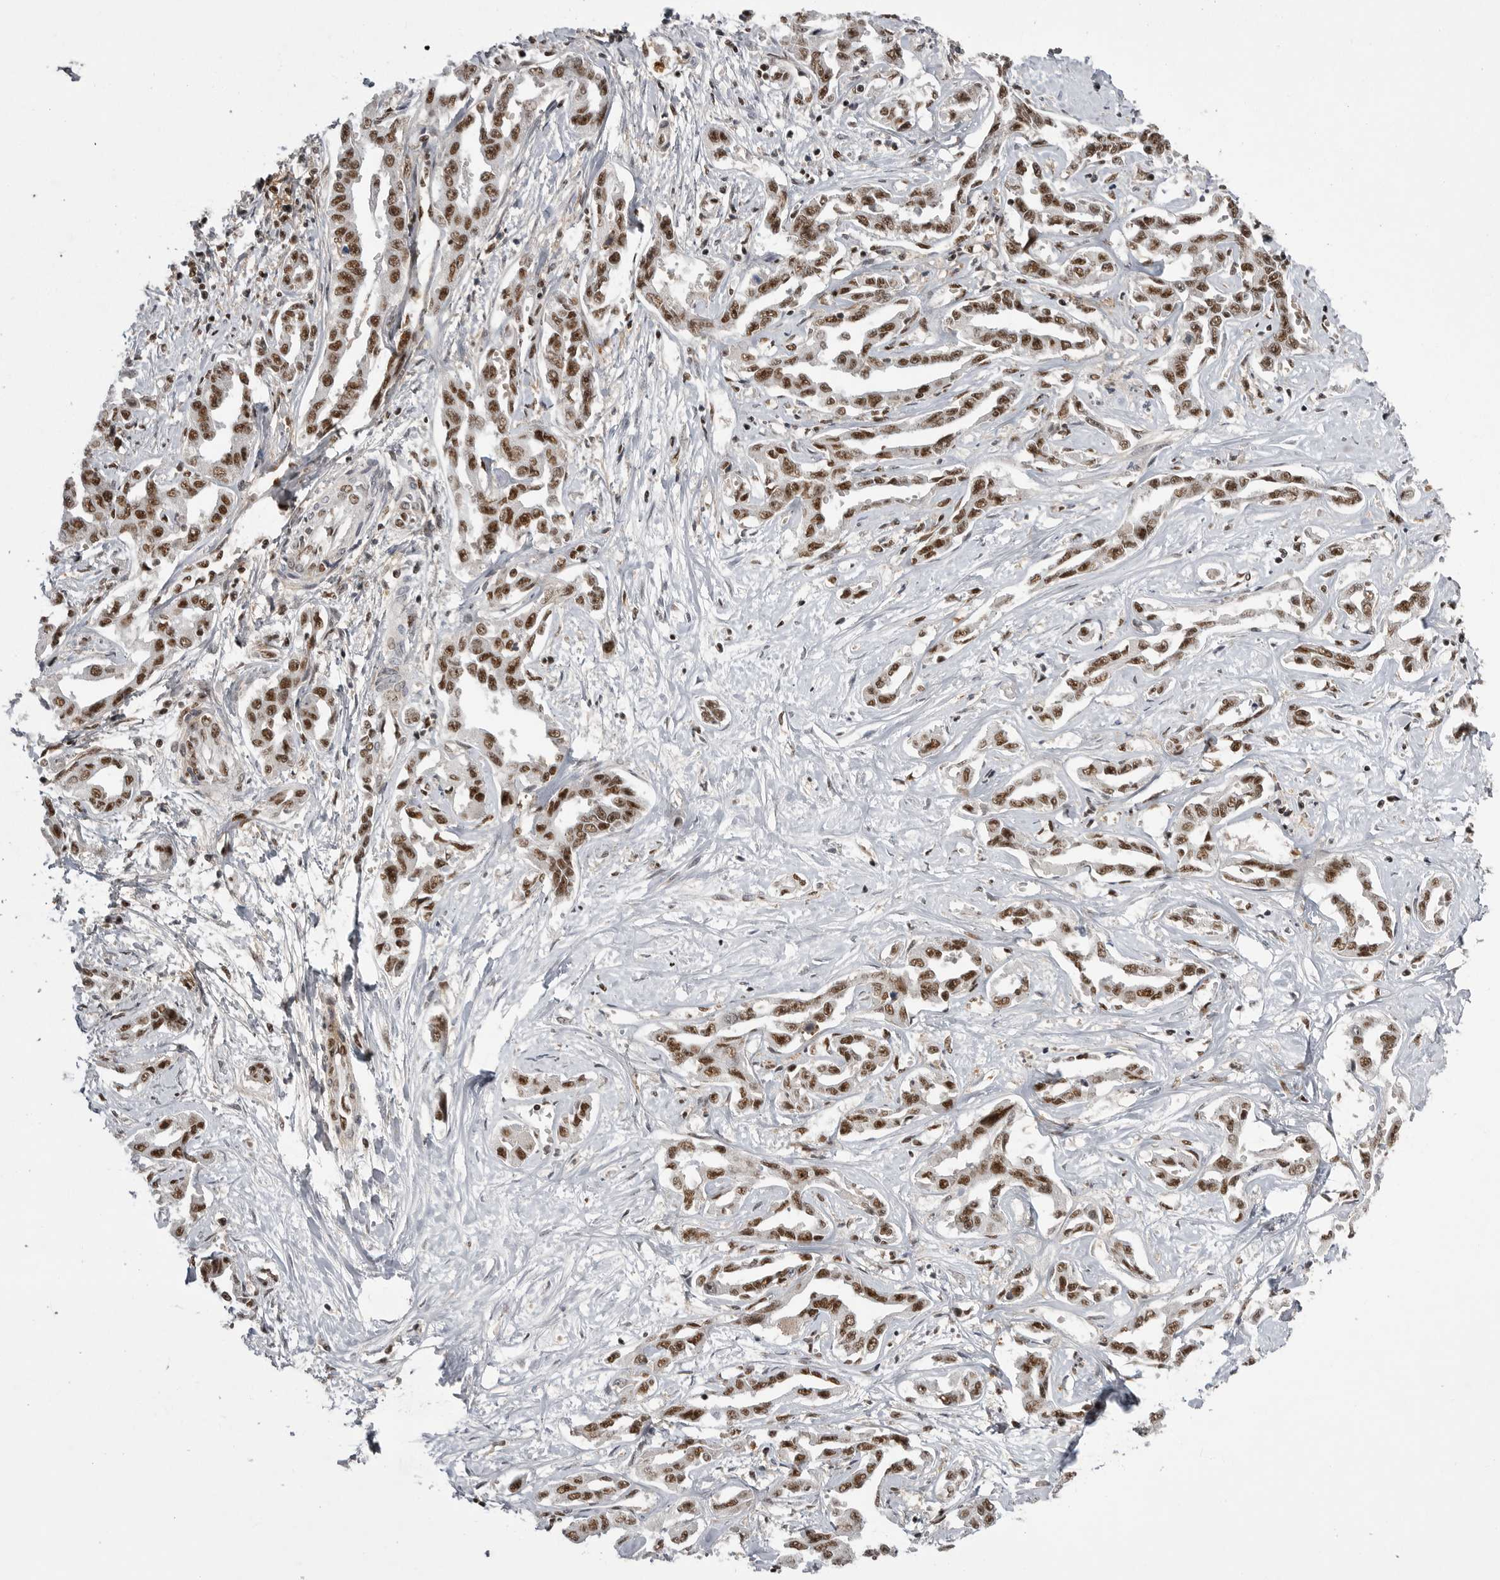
{"staining": {"intensity": "strong", "quantity": ">75%", "location": "nuclear"}, "tissue": "liver cancer", "cell_type": "Tumor cells", "image_type": "cancer", "snomed": [{"axis": "morphology", "description": "Cholangiocarcinoma"}, {"axis": "topography", "description": "Liver"}], "caption": "Liver cancer tissue demonstrates strong nuclear positivity in approximately >75% of tumor cells, visualized by immunohistochemistry.", "gene": "PPP1R8", "patient": {"sex": "male", "age": 59}}